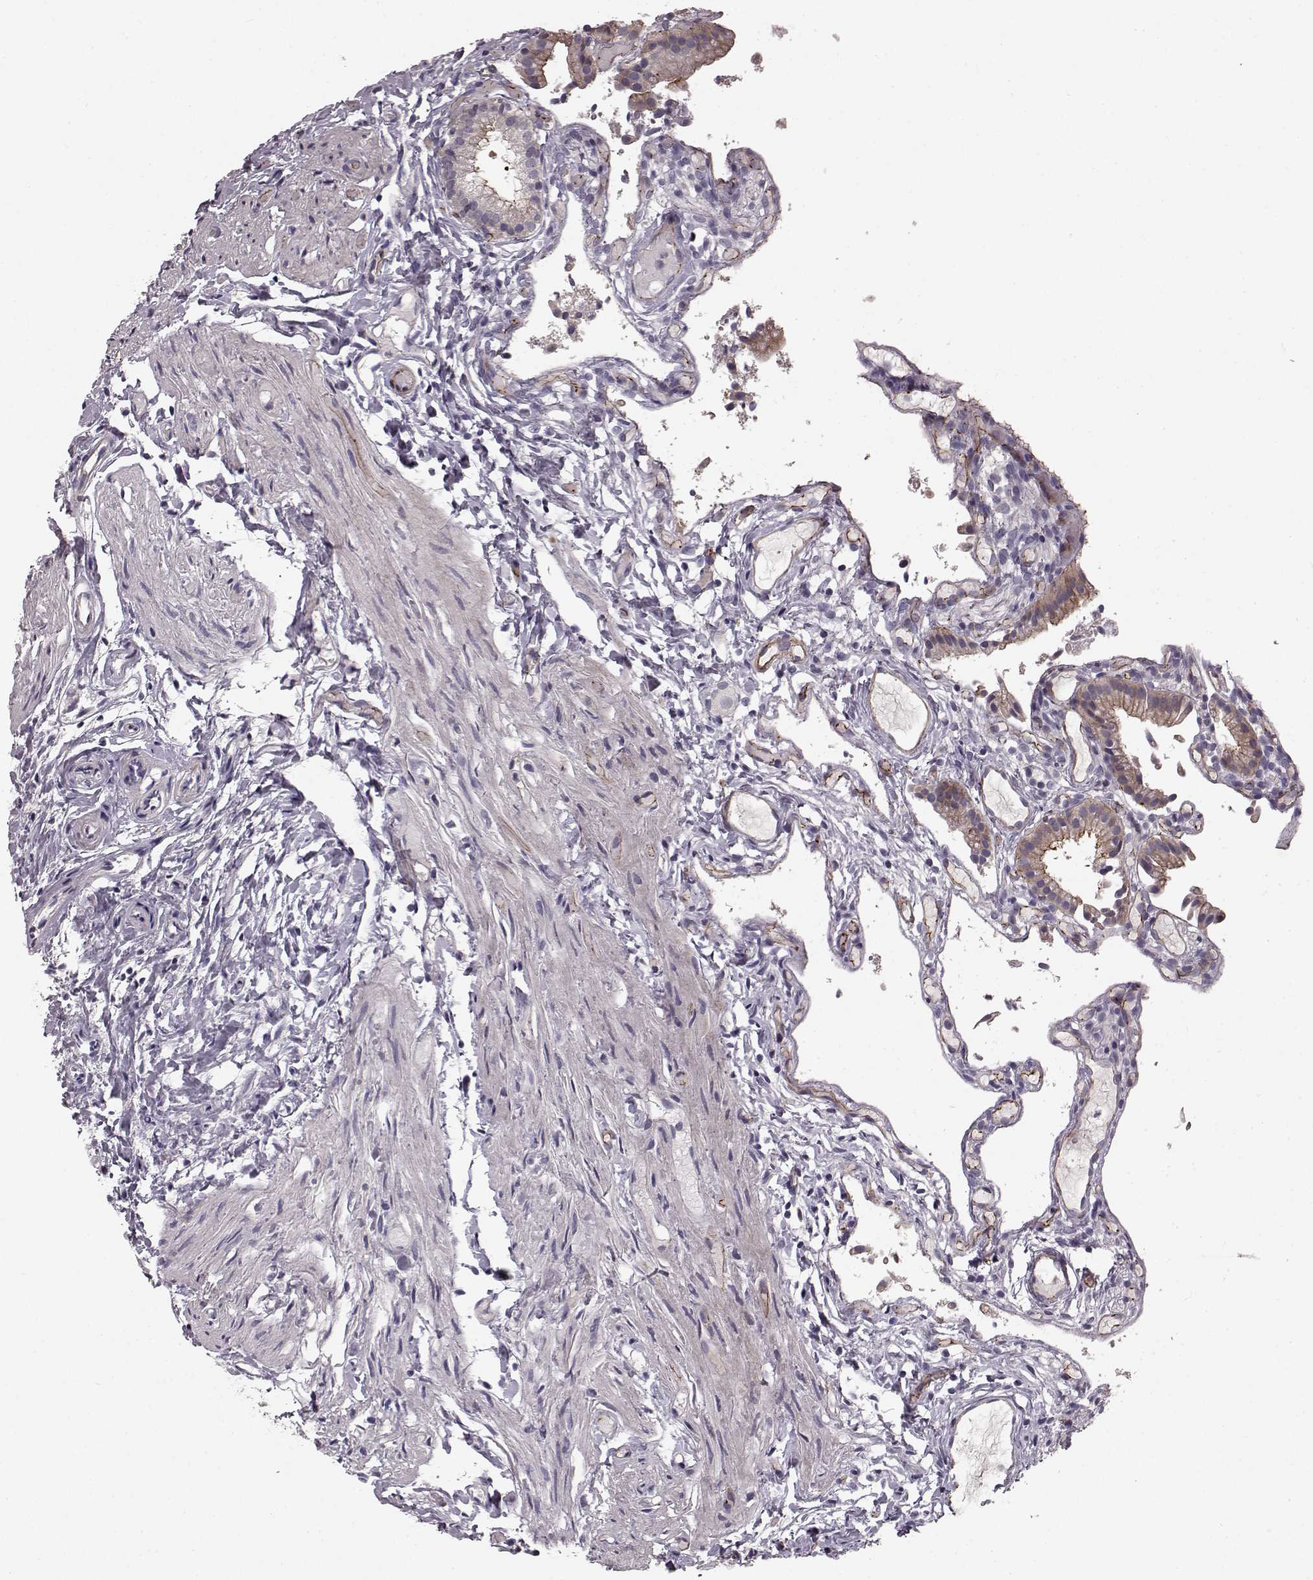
{"staining": {"intensity": "moderate", "quantity": "25%-75%", "location": "cytoplasmic/membranous"}, "tissue": "gallbladder", "cell_type": "Glandular cells", "image_type": "normal", "snomed": [{"axis": "morphology", "description": "Normal tissue, NOS"}, {"axis": "topography", "description": "Gallbladder"}], "caption": "Normal gallbladder was stained to show a protein in brown. There is medium levels of moderate cytoplasmic/membranous expression in about 25%-75% of glandular cells. Immunohistochemistry (ihc) stains the protein in brown and the nuclei are stained blue.", "gene": "SLC22A18", "patient": {"sex": "female", "age": 47}}